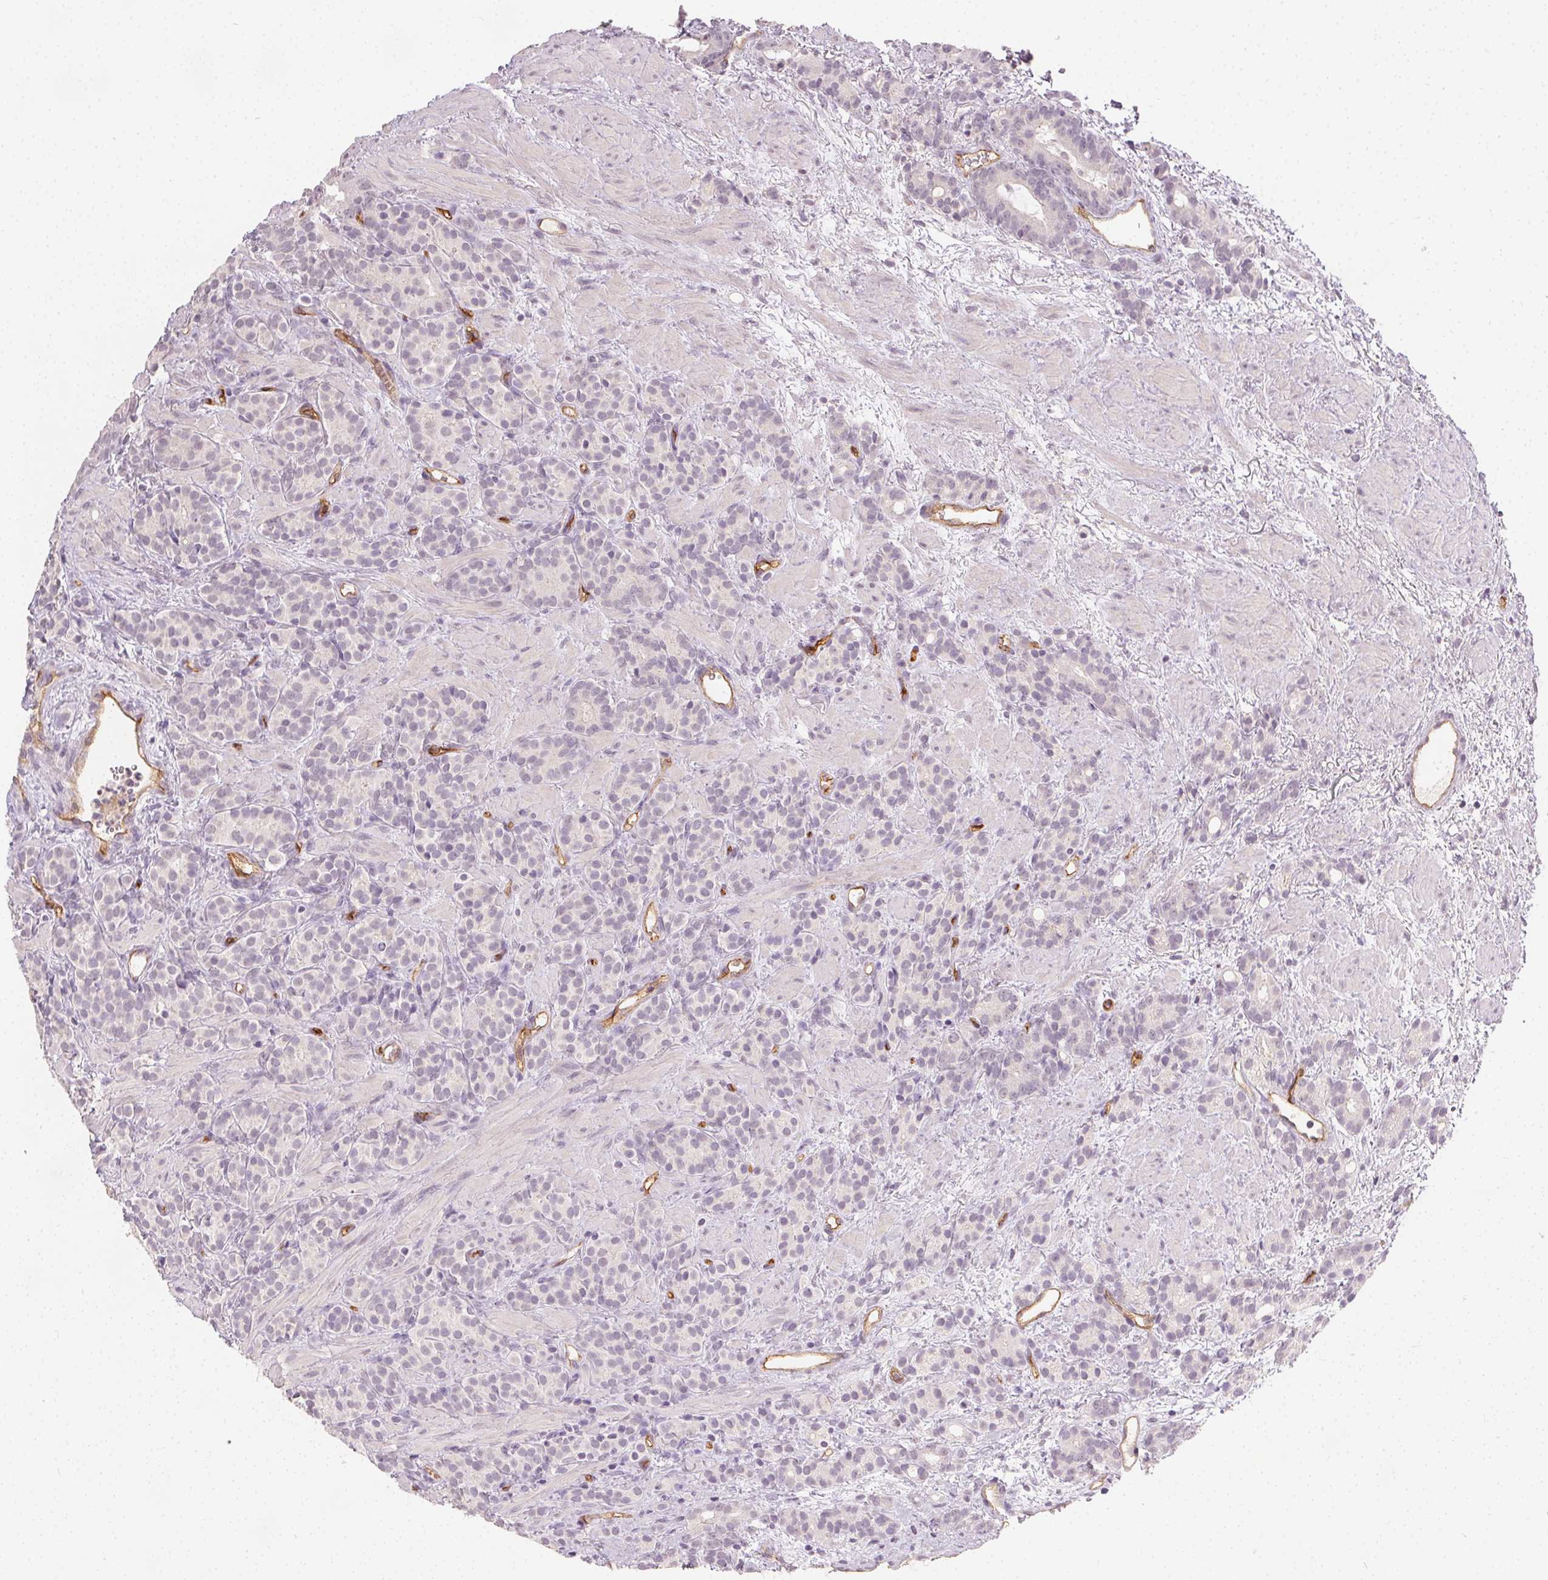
{"staining": {"intensity": "negative", "quantity": "none", "location": "none"}, "tissue": "prostate cancer", "cell_type": "Tumor cells", "image_type": "cancer", "snomed": [{"axis": "morphology", "description": "Adenocarcinoma, High grade"}, {"axis": "topography", "description": "Prostate"}], "caption": "The photomicrograph reveals no staining of tumor cells in prostate high-grade adenocarcinoma. (Immunohistochemistry (ihc), brightfield microscopy, high magnification).", "gene": "PODXL", "patient": {"sex": "male", "age": 84}}